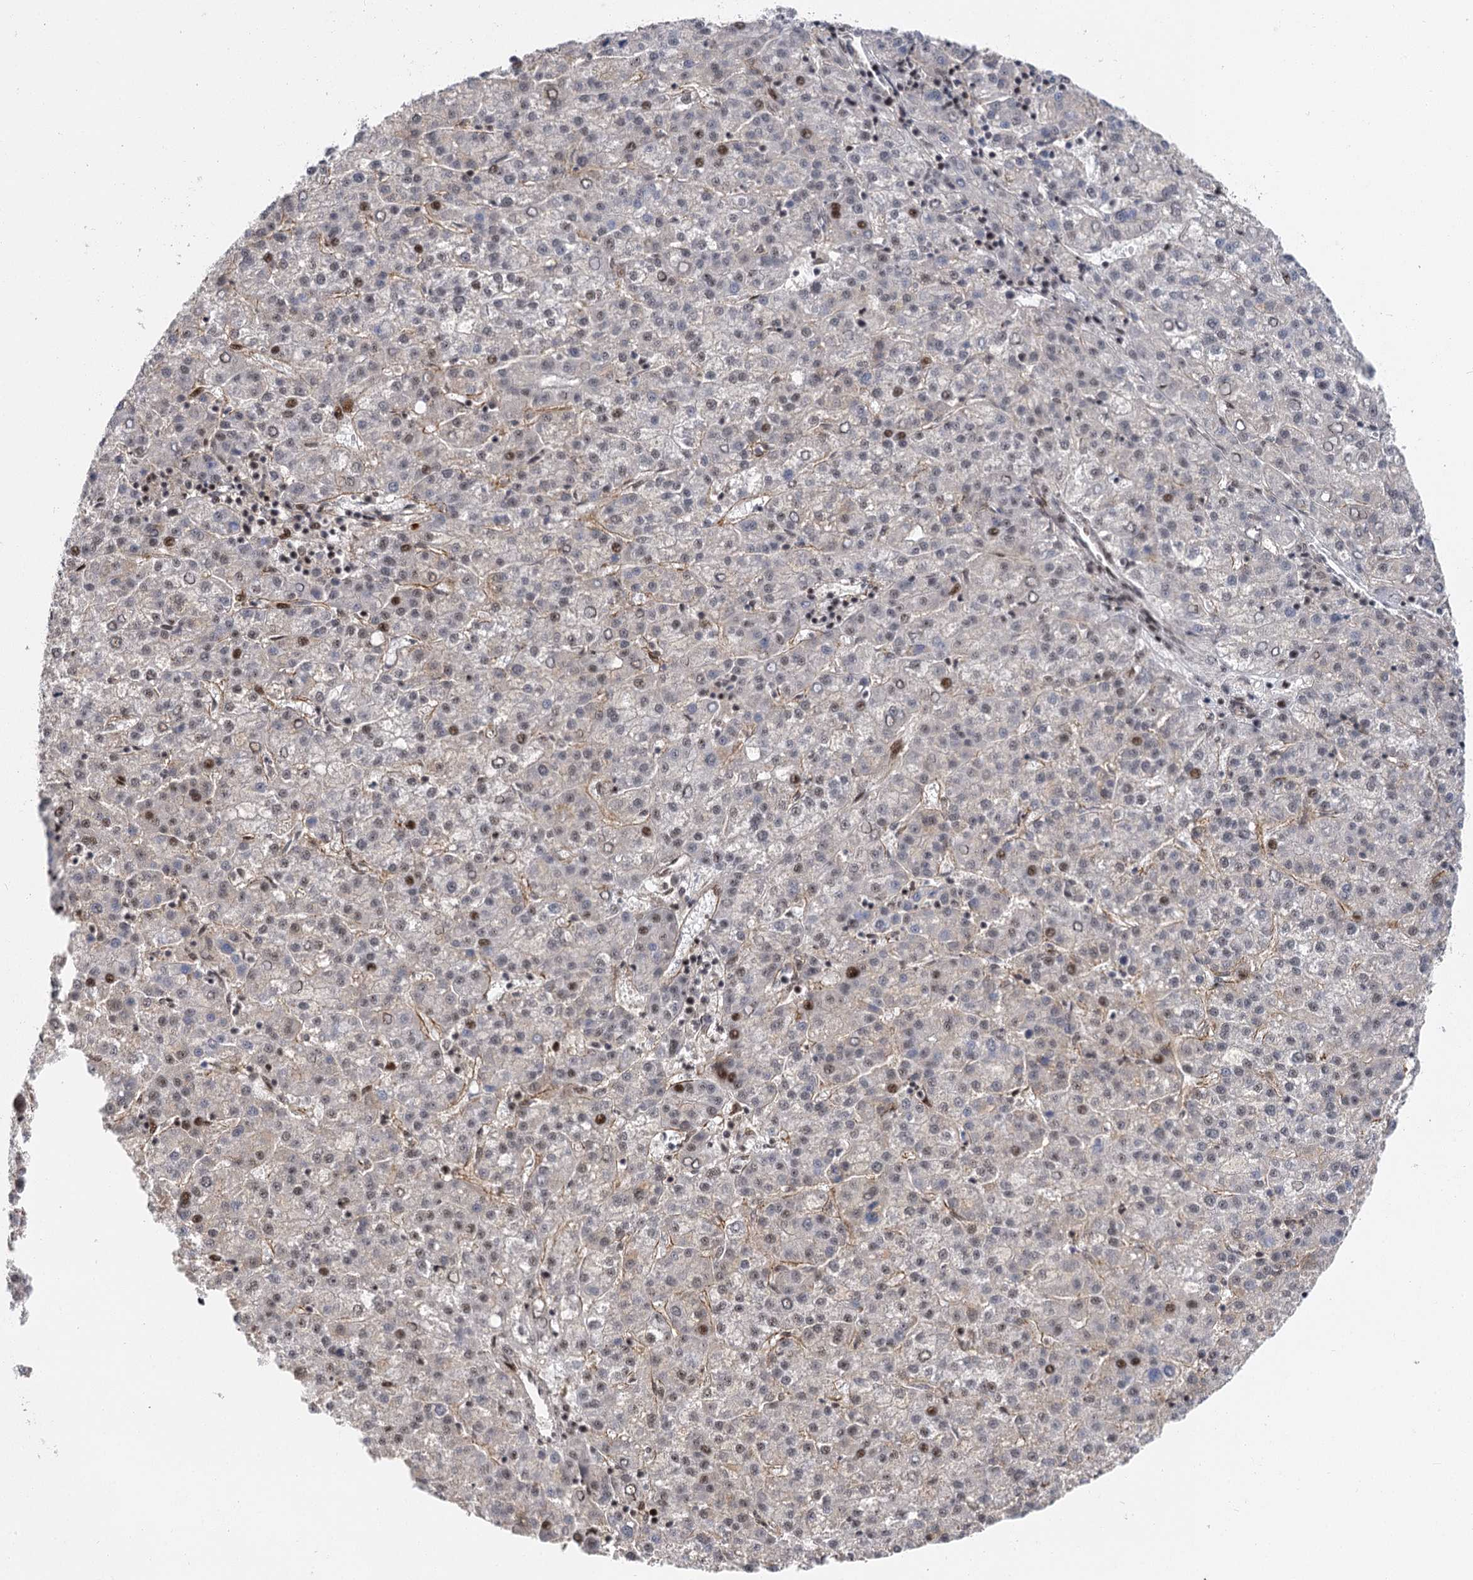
{"staining": {"intensity": "moderate", "quantity": "<25%", "location": "nuclear"}, "tissue": "liver cancer", "cell_type": "Tumor cells", "image_type": "cancer", "snomed": [{"axis": "morphology", "description": "Carcinoma, Hepatocellular, NOS"}, {"axis": "topography", "description": "Liver"}], "caption": "Protein positivity by immunohistochemistry exhibits moderate nuclear staining in approximately <25% of tumor cells in liver cancer (hepatocellular carcinoma).", "gene": "IL11RA", "patient": {"sex": "female", "age": 58}}